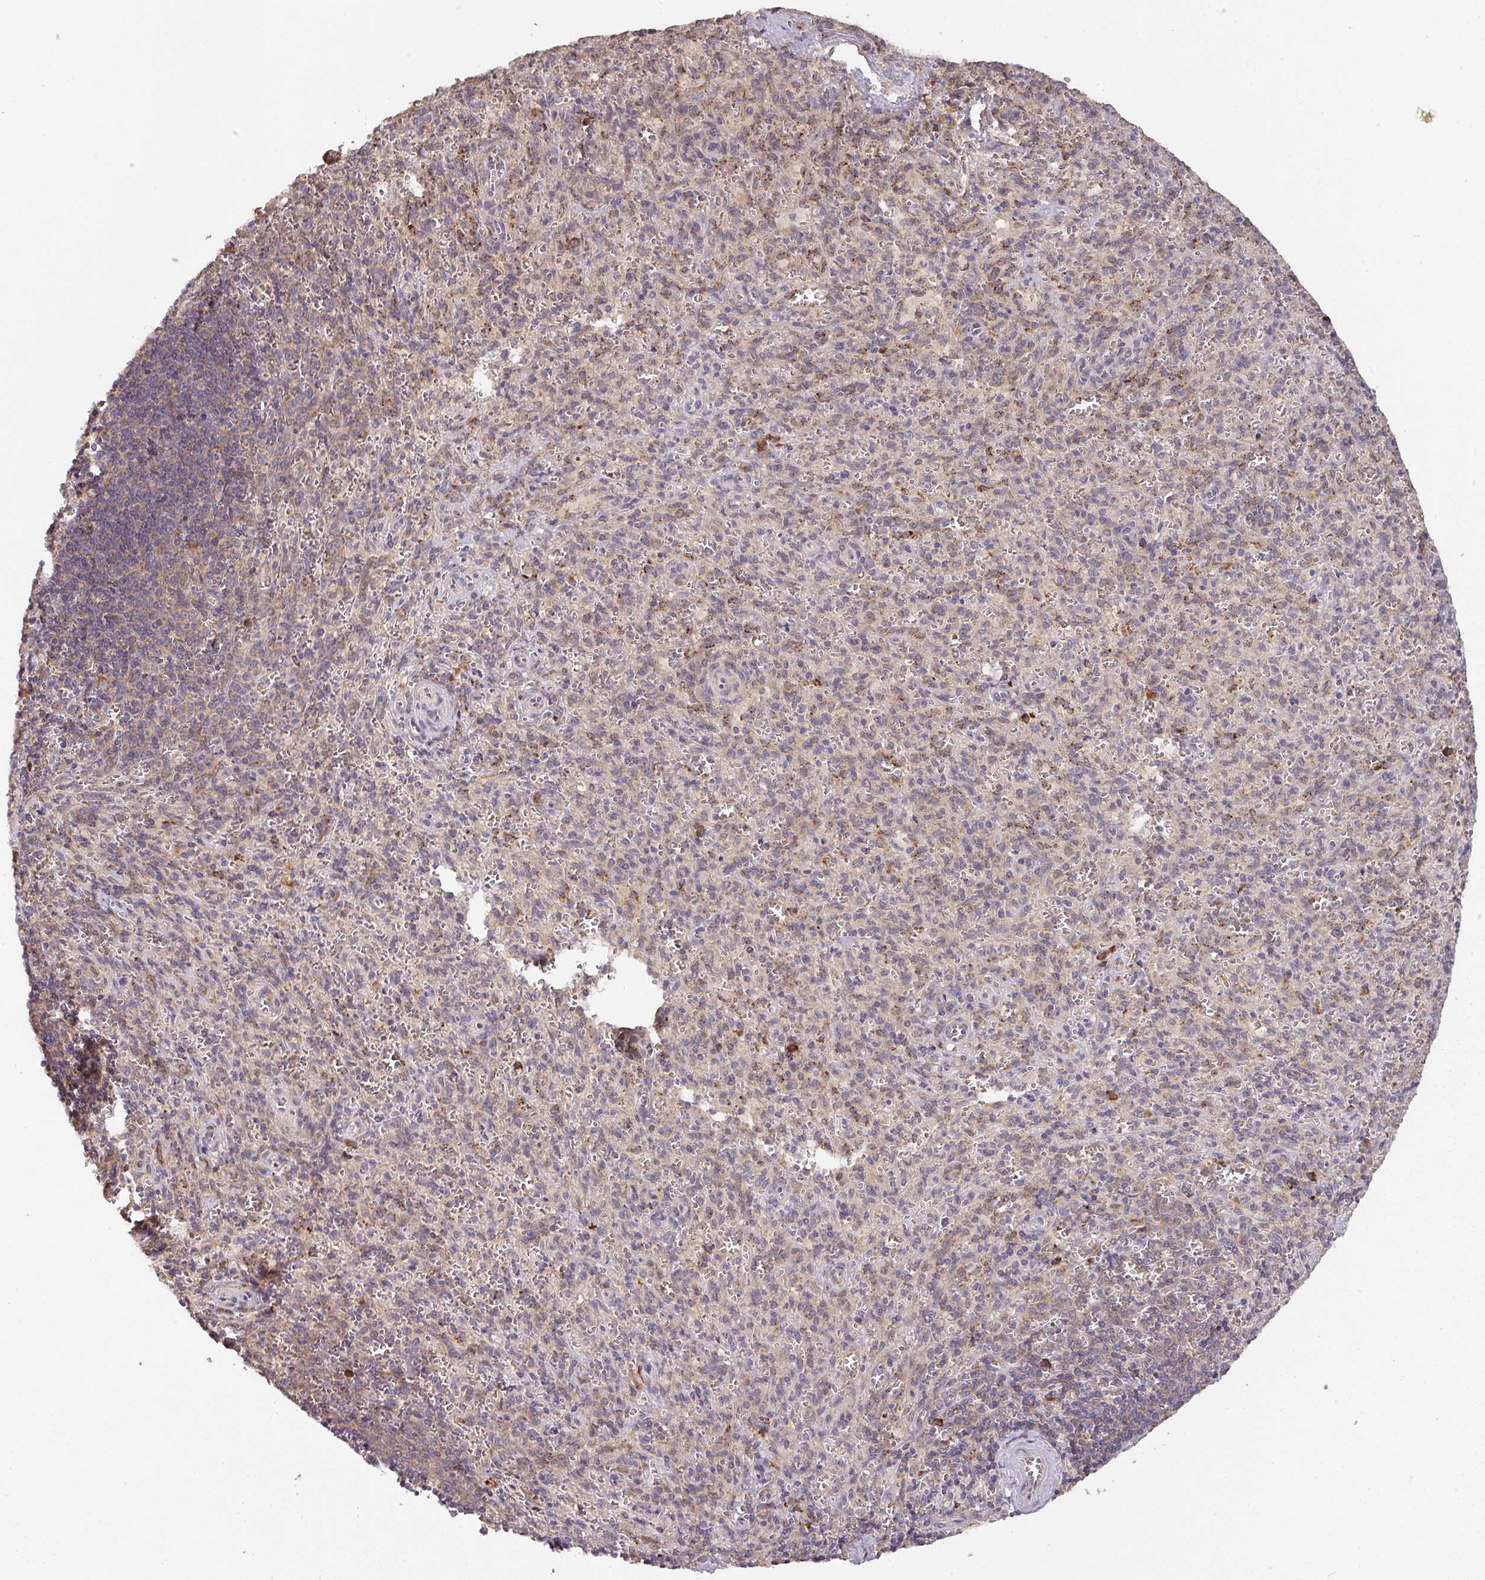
{"staining": {"intensity": "weak", "quantity": "25%-75%", "location": "cytoplasmic/membranous"}, "tissue": "spleen", "cell_type": "Cells in red pulp", "image_type": "normal", "snomed": [{"axis": "morphology", "description": "Normal tissue, NOS"}, {"axis": "topography", "description": "Spleen"}], "caption": "Immunohistochemical staining of unremarkable human spleen displays weak cytoplasmic/membranous protein expression in about 25%-75% of cells in red pulp.", "gene": "GALP", "patient": {"sex": "female", "age": 26}}